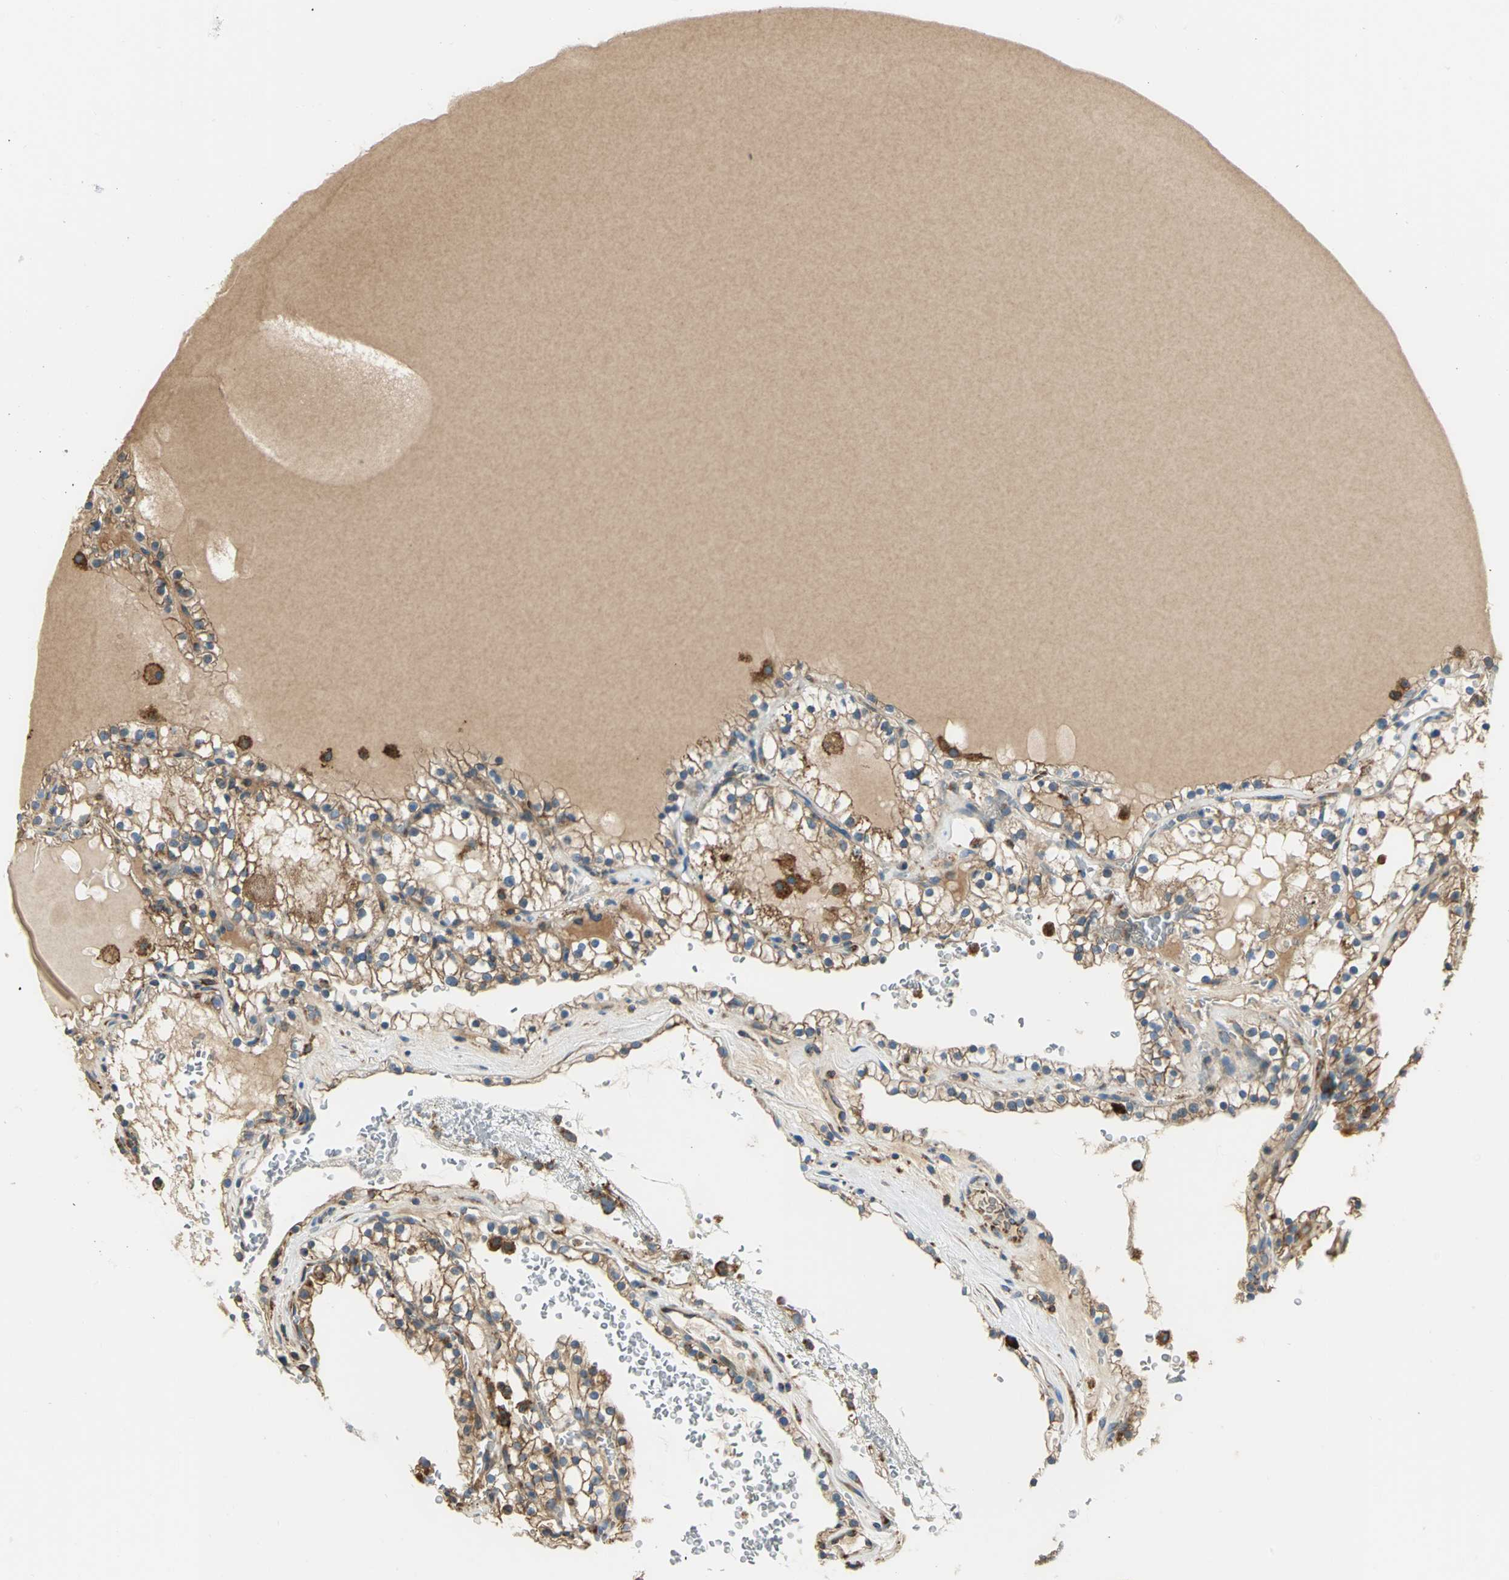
{"staining": {"intensity": "moderate", "quantity": ">75%", "location": "cytoplasmic/membranous"}, "tissue": "renal cancer", "cell_type": "Tumor cells", "image_type": "cancer", "snomed": [{"axis": "morphology", "description": "Adenocarcinoma, NOS"}, {"axis": "topography", "description": "Kidney"}], "caption": "Immunohistochemical staining of human adenocarcinoma (renal) shows medium levels of moderate cytoplasmic/membranous protein expression in approximately >75% of tumor cells.", "gene": "PDIA4", "patient": {"sex": "female", "age": 41}}